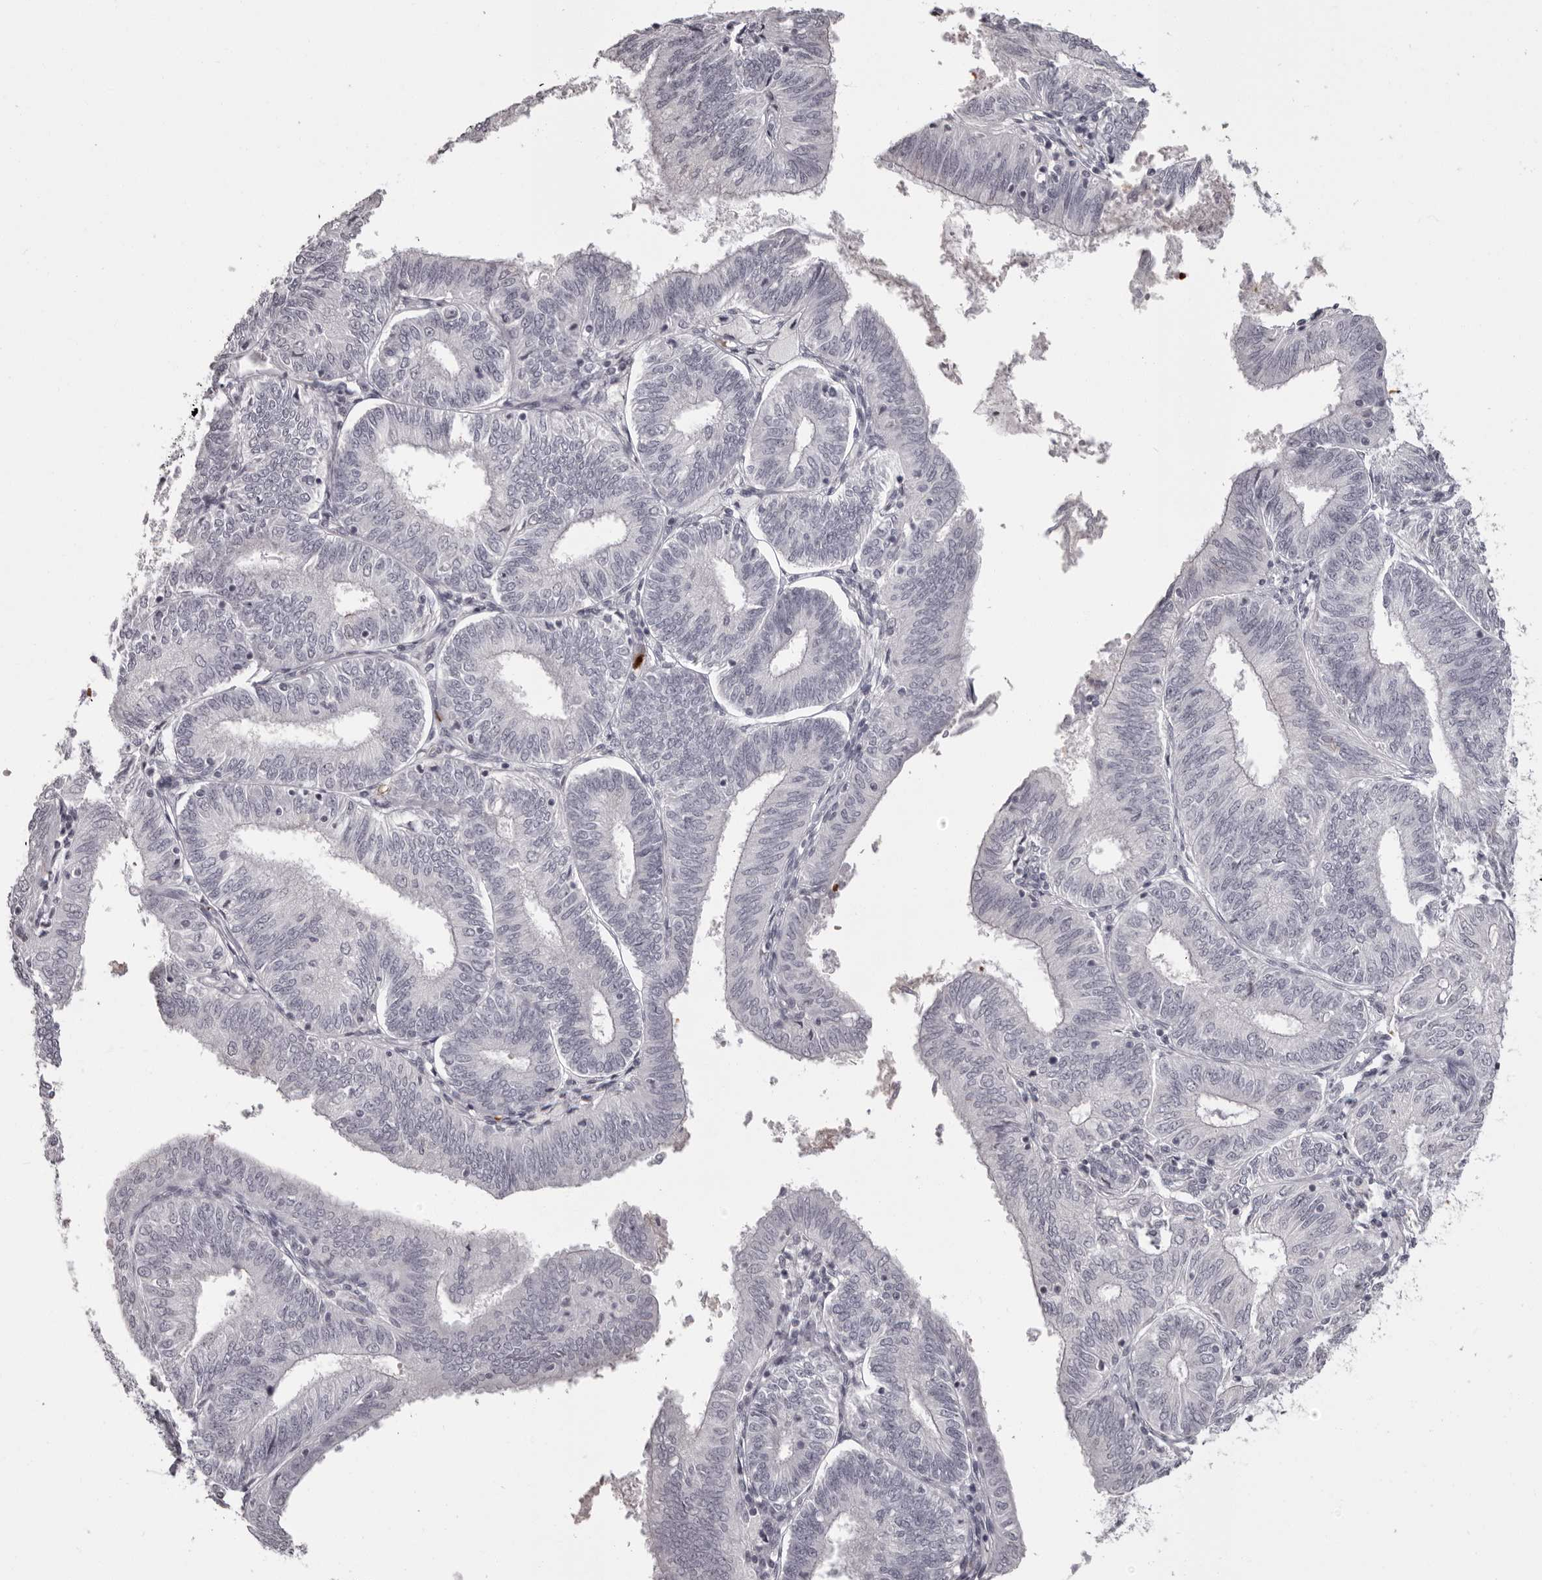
{"staining": {"intensity": "negative", "quantity": "none", "location": "none"}, "tissue": "endometrial cancer", "cell_type": "Tumor cells", "image_type": "cancer", "snomed": [{"axis": "morphology", "description": "Adenocarcinoma, NOS"}, {"axis": "topography", "description": "Endometrium"}], "caption": "This is a image of IHC staining of endometrial adenocarcinoma, which shows no staining in tumor cells.", "gene": "C8orf74", "patient": {"sex": "female", "age": 51}}